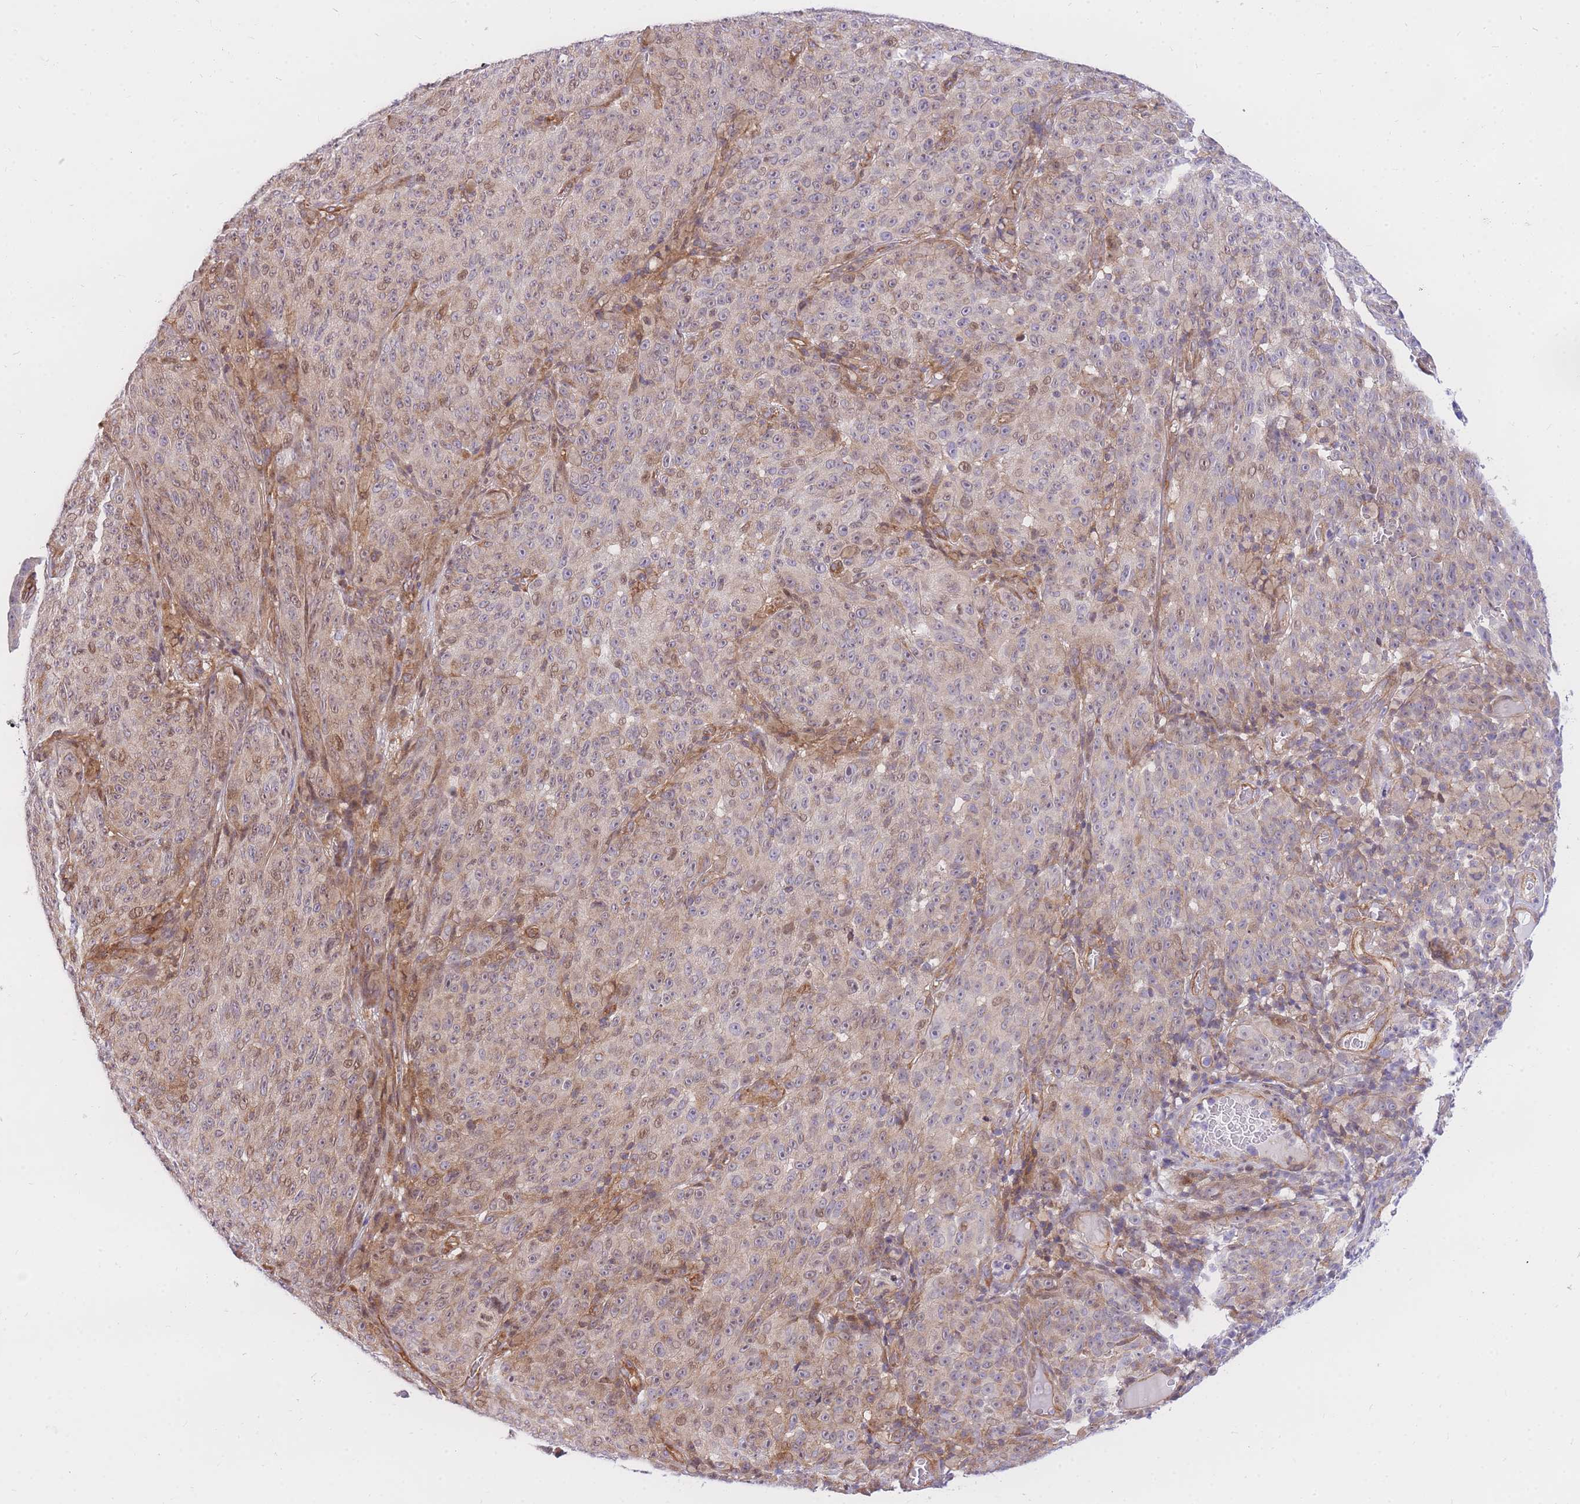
{"staining": {"intensity": "weak", "quantity": "25%-75%", "location": "cytoplasmic/membranous,nuclear"}, "tissue": "melanoma", "cell_type": "Tumor cells", "image_type": "cancer", "snomed": [{"axis": "morphology", "description": "Malignant melanoma, NOS"}, {"axis": "topography", "description": "Skin"}], "caption": "This photomicrograph reveals malignant melanoma stained with immunohistochemistry (IHC) to label a protein in brown. The cytoplasmic/membranous and nuclear of tumor cells show weak positivity for the protein. Nuclei are counter-stained blue.", "gene": "S100PBP", "patient": {"sex": "female", "age": 82}}